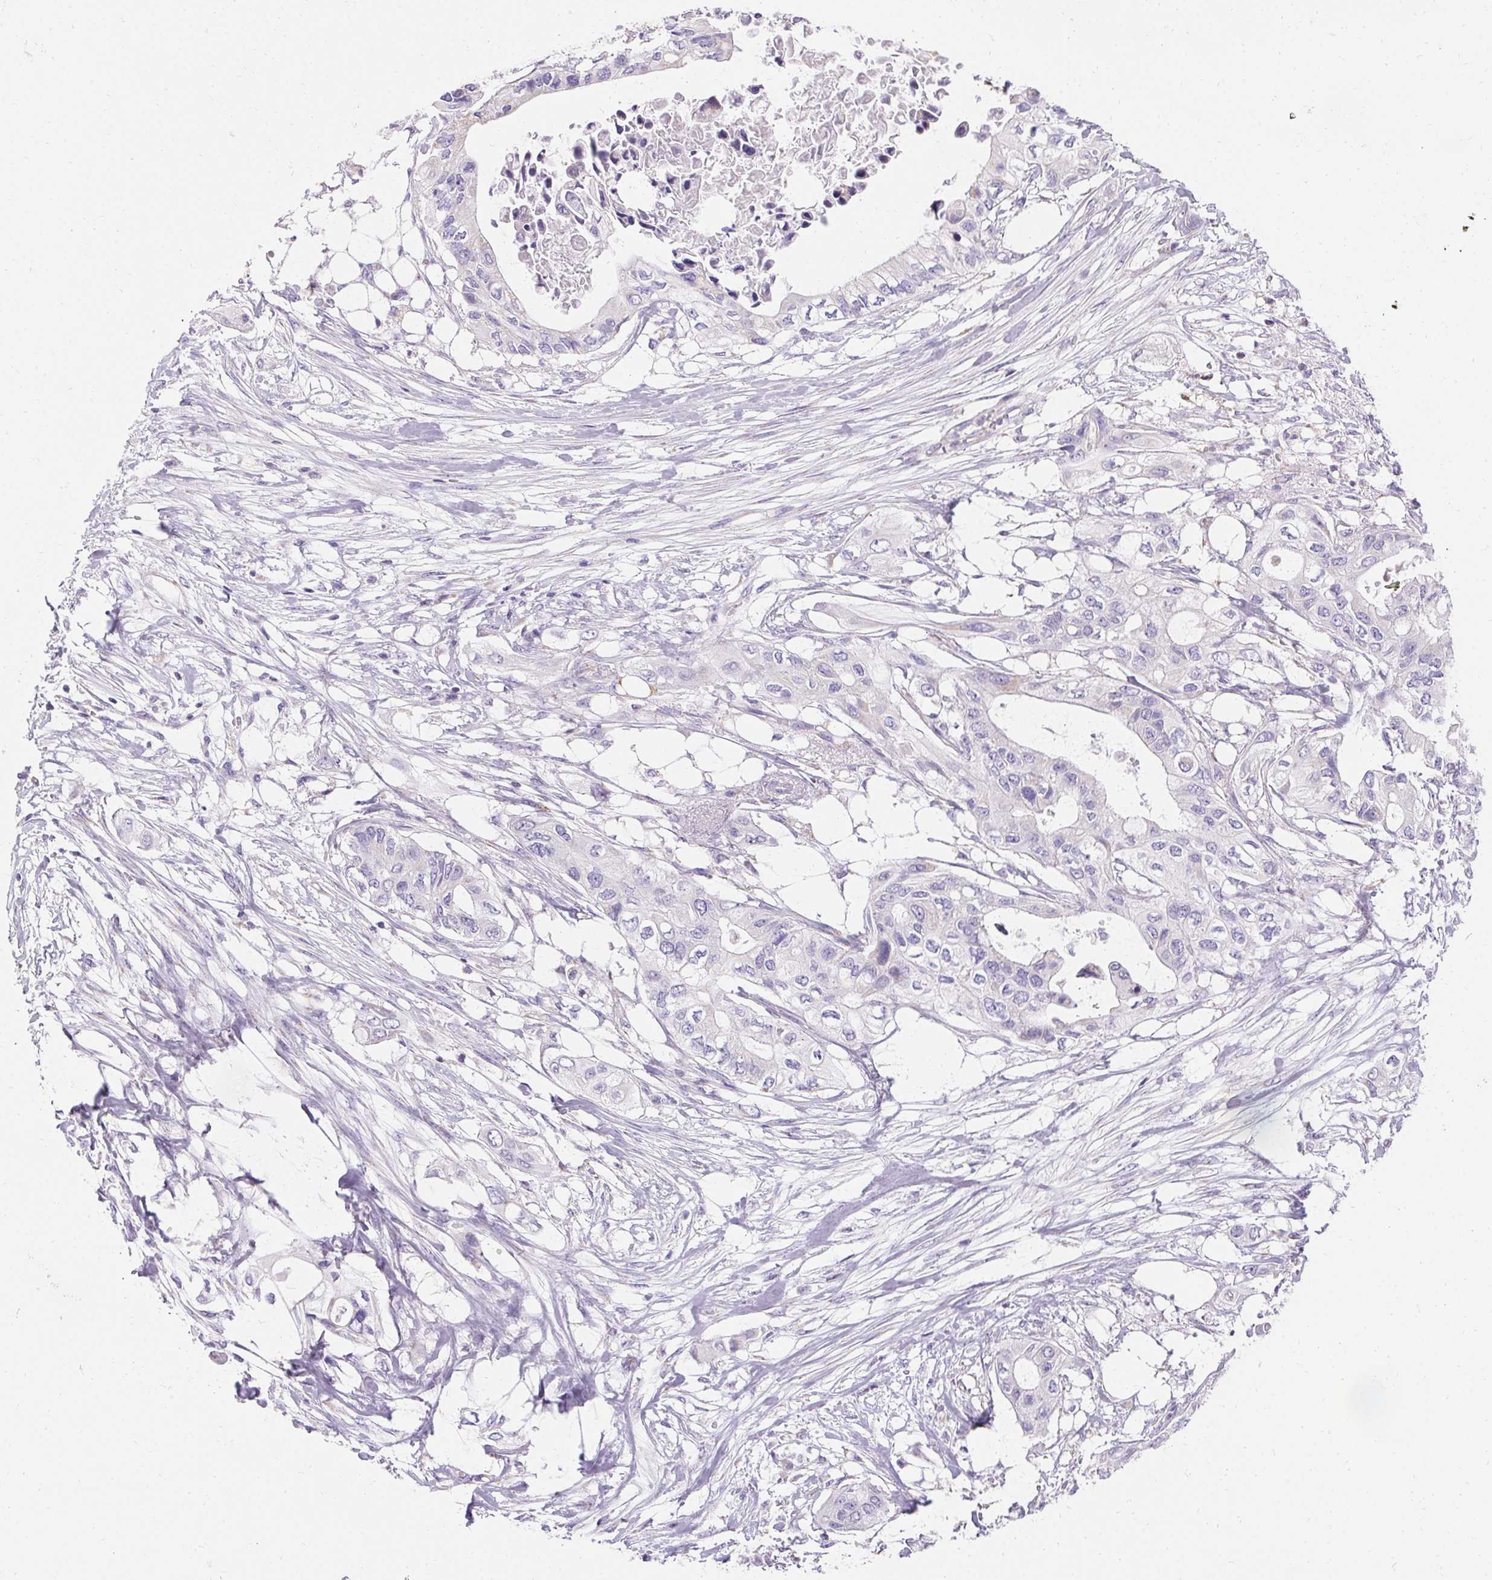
{"staining": {"intensity": "negative", "quantity": "none", "location": "none"}, "tissue": "pancreatic cancer", "cell_type": "Tumor cells", "image_type": "cancer", "snomed": [{"axis": "morphology", "description": "Adenocarcinoma, NOS"}, {"axis": "topography", "description": "Pancreas"}], "caption": "A photomicrograph of pancreatic adenocarcinoma stained for a protein reveals no brown staining in tumor cells.", "gene": "ASGR2", "patient": {"sex": "female", "age": 63}}